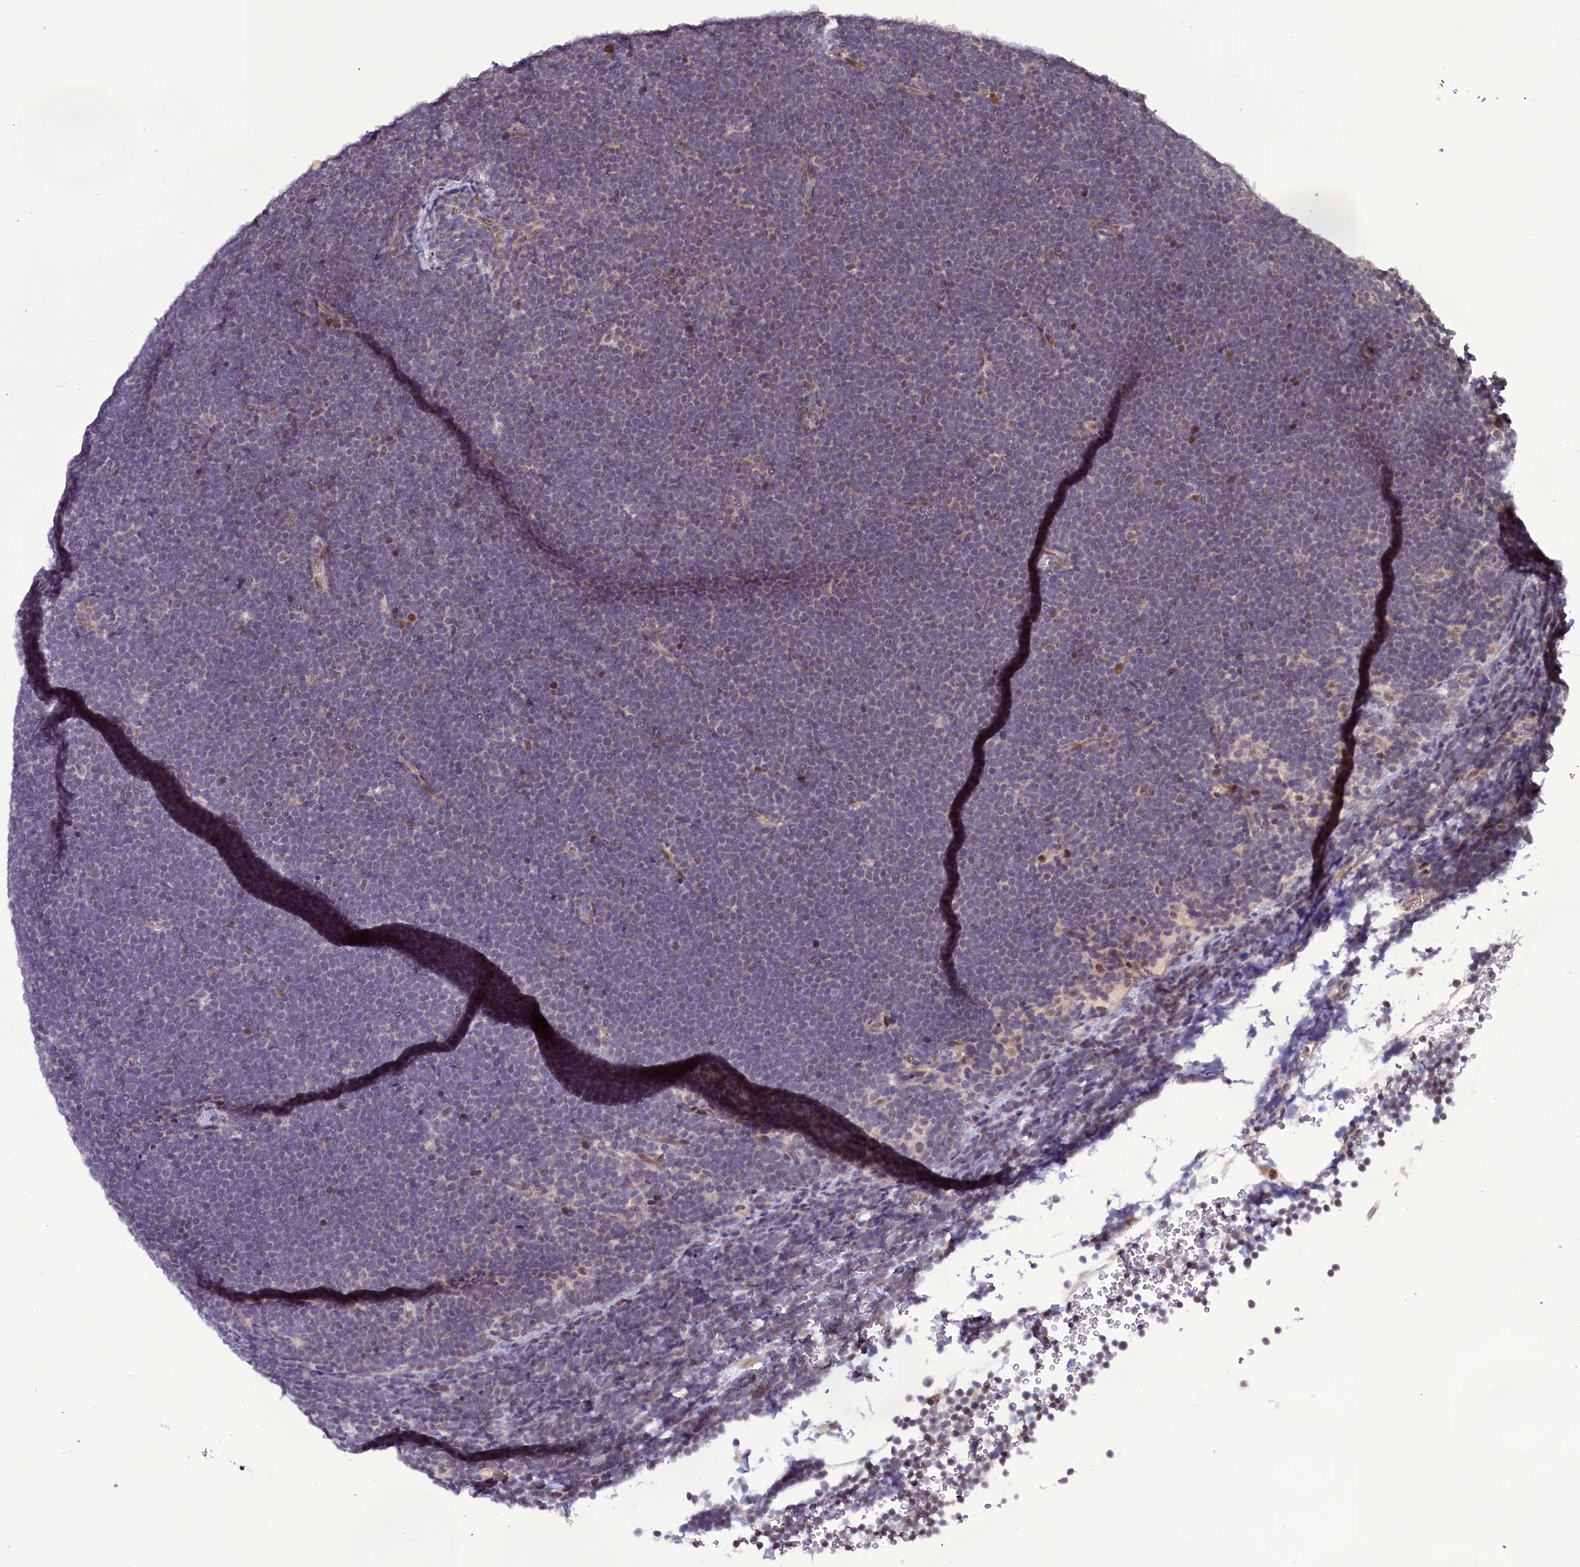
{"staining": {"intensity": "weak", "quantity": "25%-75%", "location": "nuclear"}, "tissue": "lymphoma", "cell_type": "Tumor cells", "image_type": "cancer", "snomed": [{"axis": "morphology", "description": "Malignant lymphoma, non-Hodgkin's type, High grade"}, {"axis": "topography", "description": "Lymph node"}], "caption": "An immunohistochemistry micrograph of neoplastic tissue is shown. Protein staining in brown shows weak nuclear positivity in high-grade malignant lymphoma, non-Hodgkin's type within tumor cells.", "gene": "RPUSD2", "patient": {"sex": "male", "age": 13}}